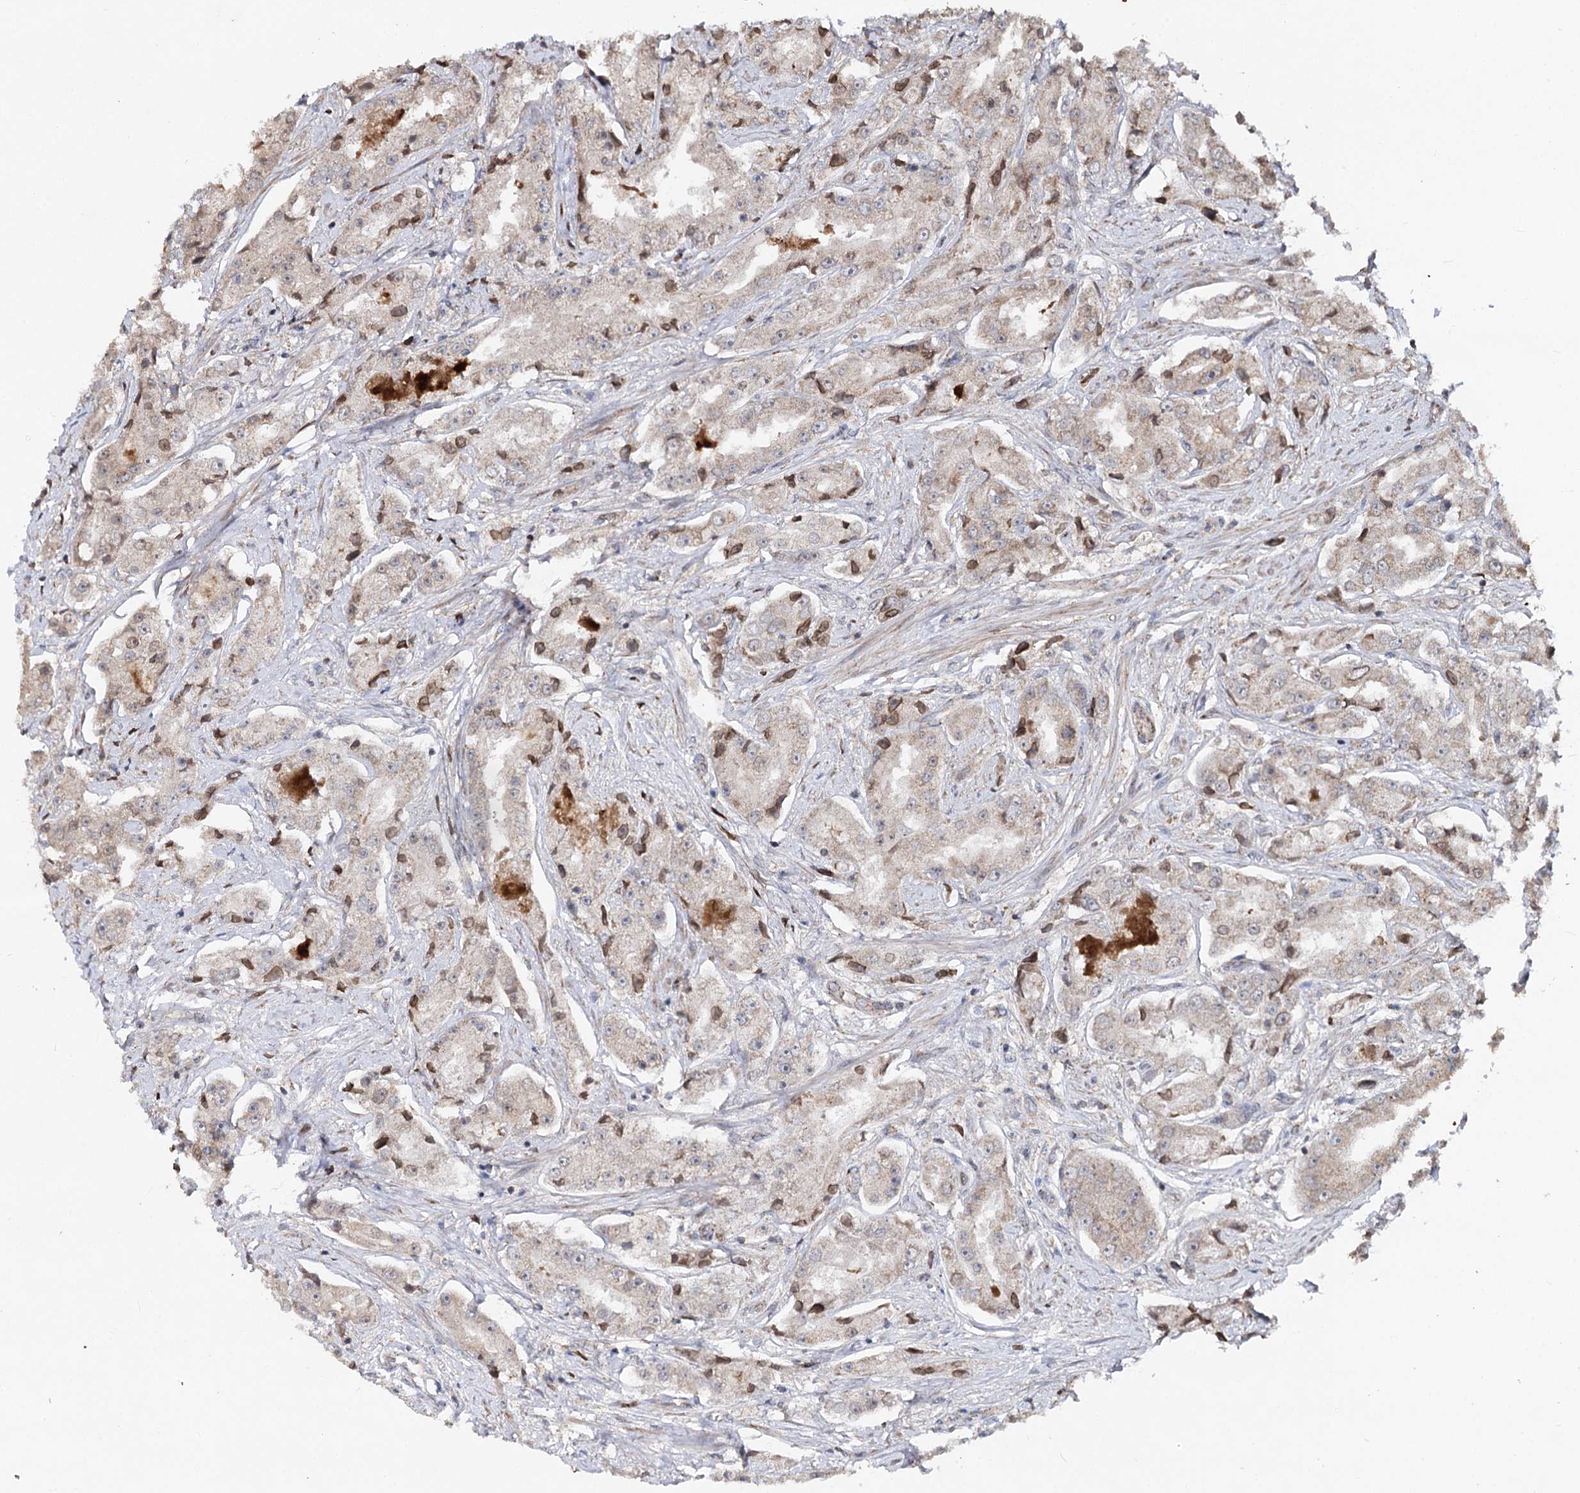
{"staining": {"intensity": "weak", "quantity": "25%-75%", "location": "cytoplasmic/membranous"}, "tissue": "prostate cancer", "cell_type": "Tumor cells", "image_type": "cancer", "snomed": [{"axis": "morphology", "description": "Adenocarcinoma, High grade"}, {"axis": "topography", "description": "Prostate"}], "caption": "Immunohistochemistry photomicrograph of neoplastic tissue: human prostate cancer stained using immunohistochemistry (IHC) demonstrates low levels of weak protein expression localized specifically in the cytoplasmic/membranous of tumor cells, appearing as a cytoplasmic/membranous brown color.", "gene": "MINDY3", "patient": {"sex": "male", "age": 73}}